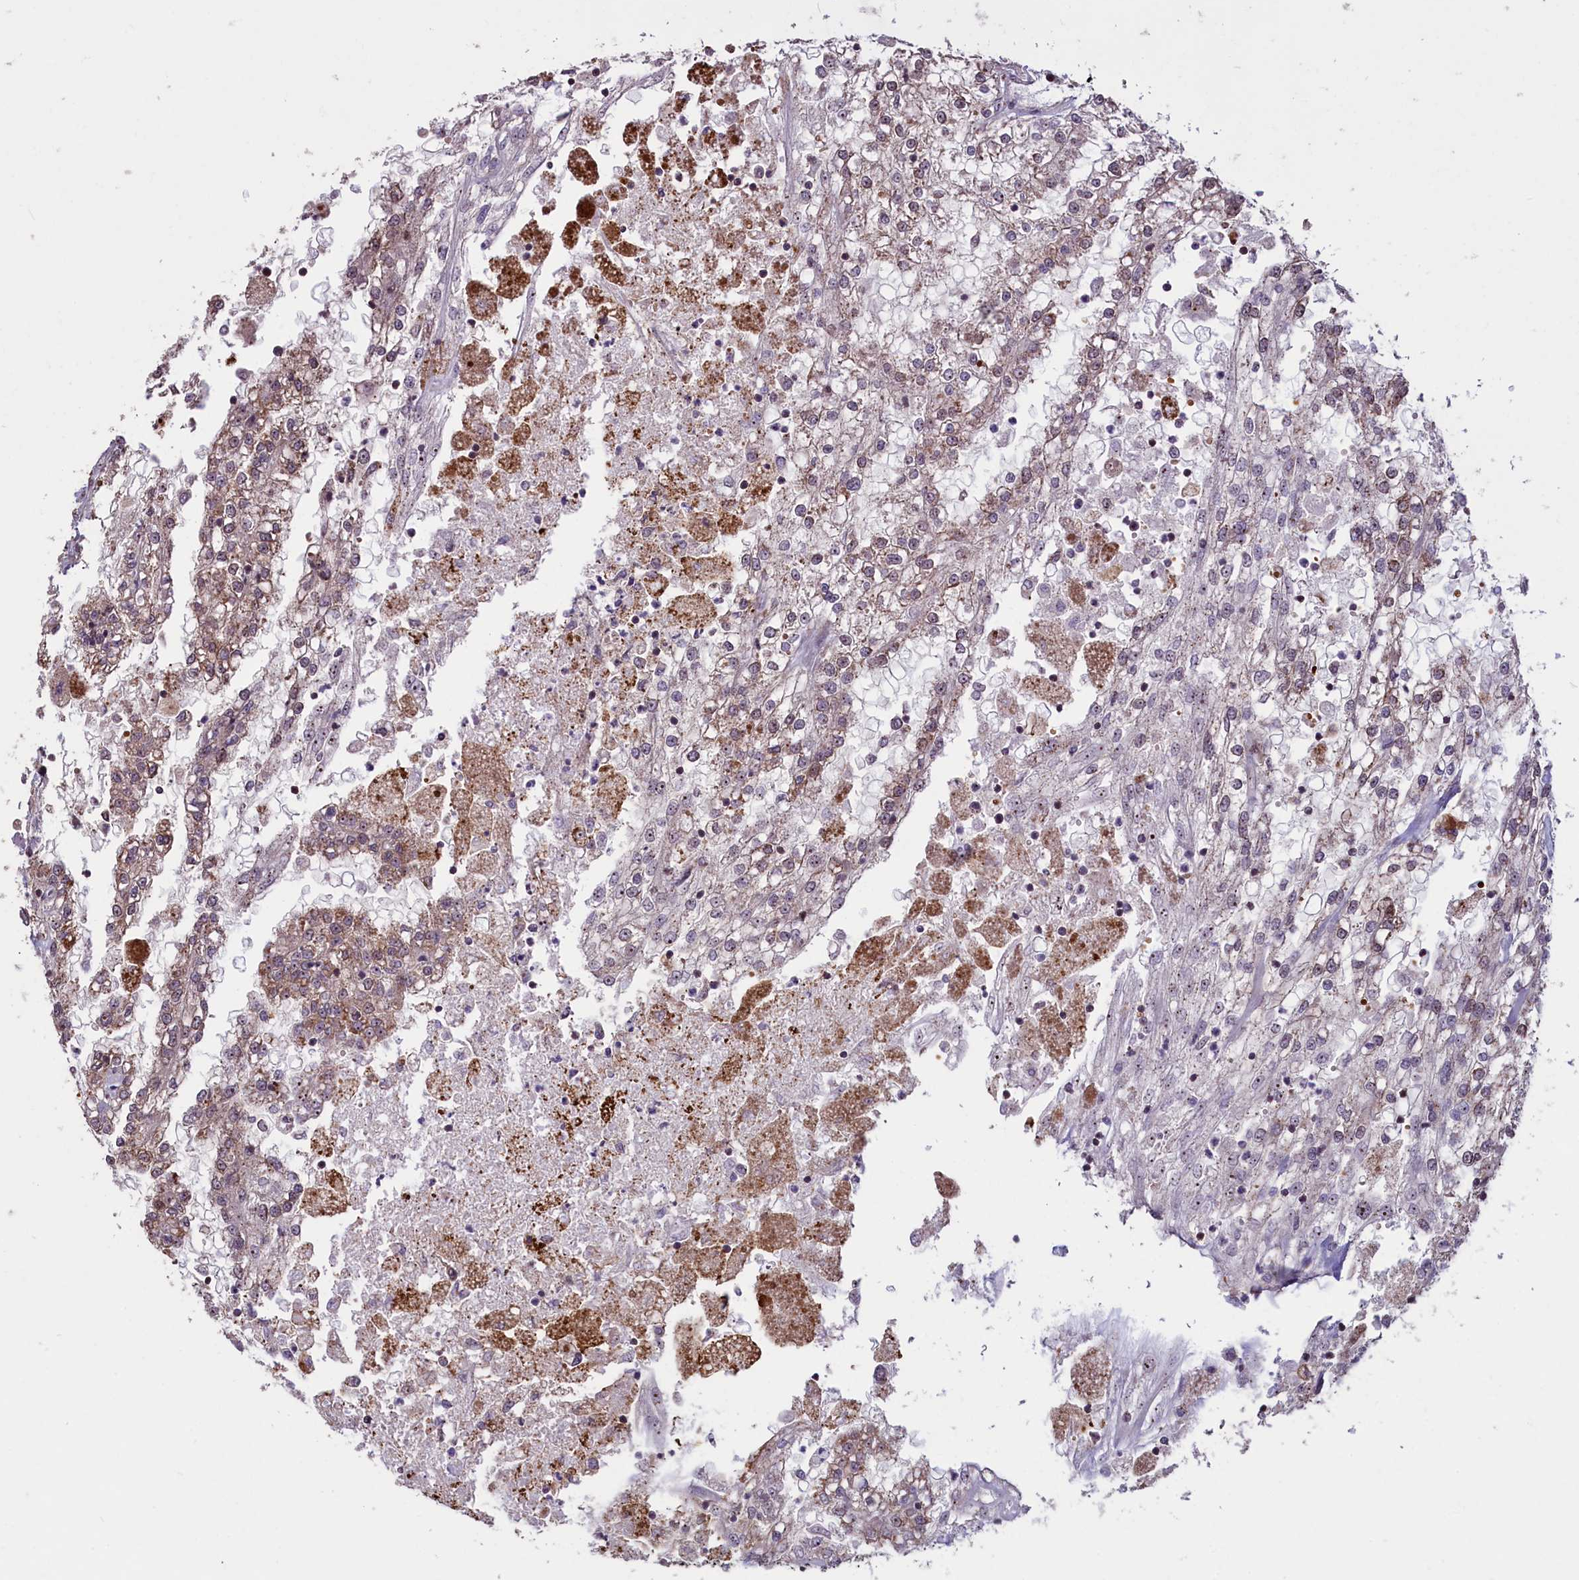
{"staining": {"intensity": "weak", "quantity": "25%-75%", "location": "cytoplasmic/membranous"}, "tissue": "renal cancer", "cell_type": "Tumor cells", "image_type": "cancer", "snomed": [{"axis": "morphology", "description": "Adenocarcinoma, NOS"}, {"axis": "topography", "description": "Kidney"}], "caption": "Human renal adenocarcinoma stained for a protein (brown) exhibits weak cytoplasmic/membranous positive staining in about 25%-75% of tumor cells.", "gene": "SHFL", "patient": {"sex": "female", "age": 52}}